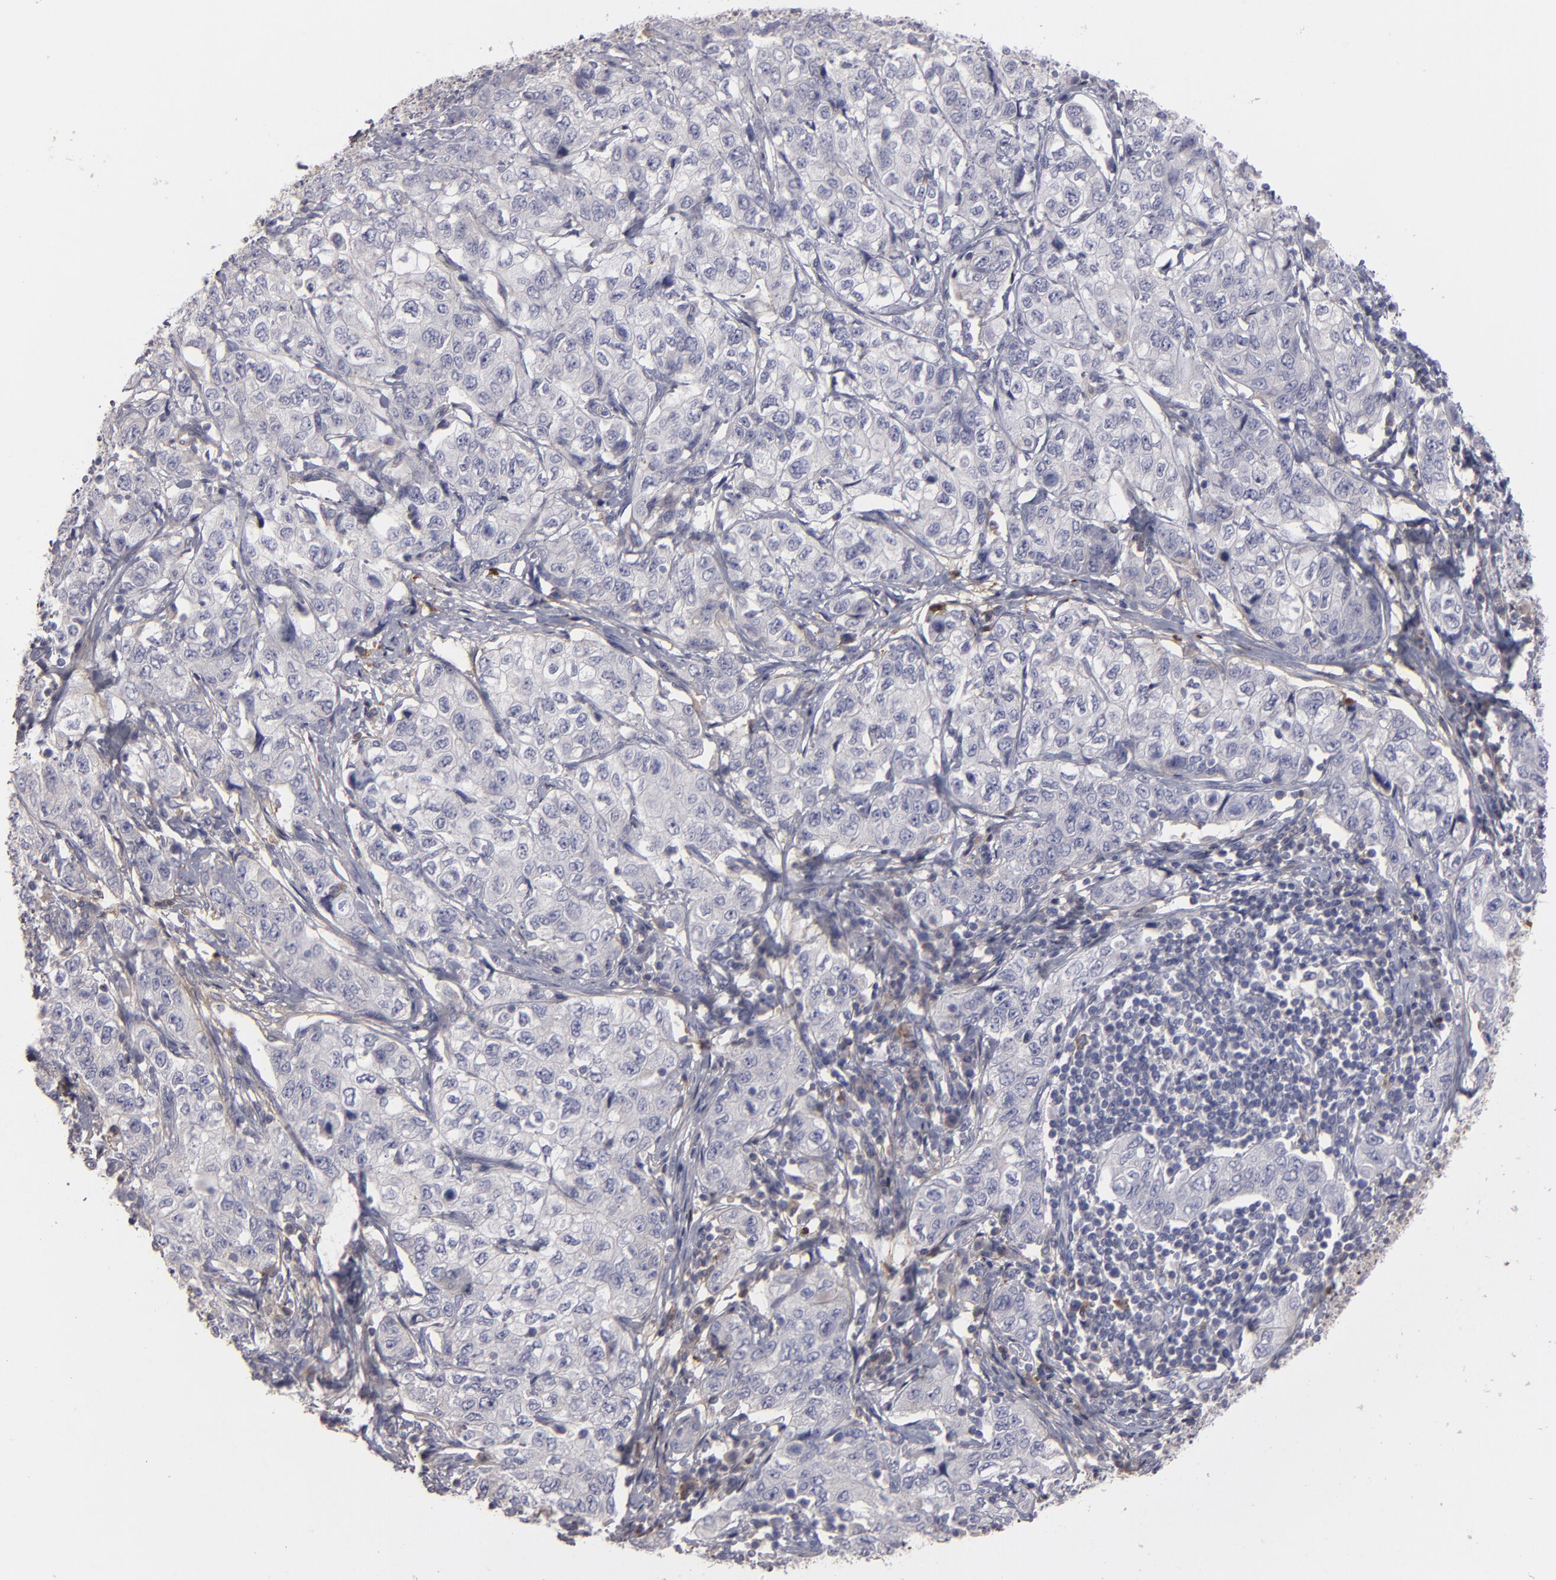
{"staining": {"intensity": "negative", "quantity": "none", "location": "none"}, "tissue": "stomach cancer", "cell_type": "Tumor cells", "image_type": "cancer", "snomed": [{"axis": "morphology", "description": "Adenocarcinoma, NOS"}, {"axis": "topography", "description": "Stomach"}], "caption": "Immunohistochemical staining of stomach adenocarcinoma displays no significant positivity in tumor cells.", "gene": "FBLN1", "patient": {"sex": "male", "age": 48}}